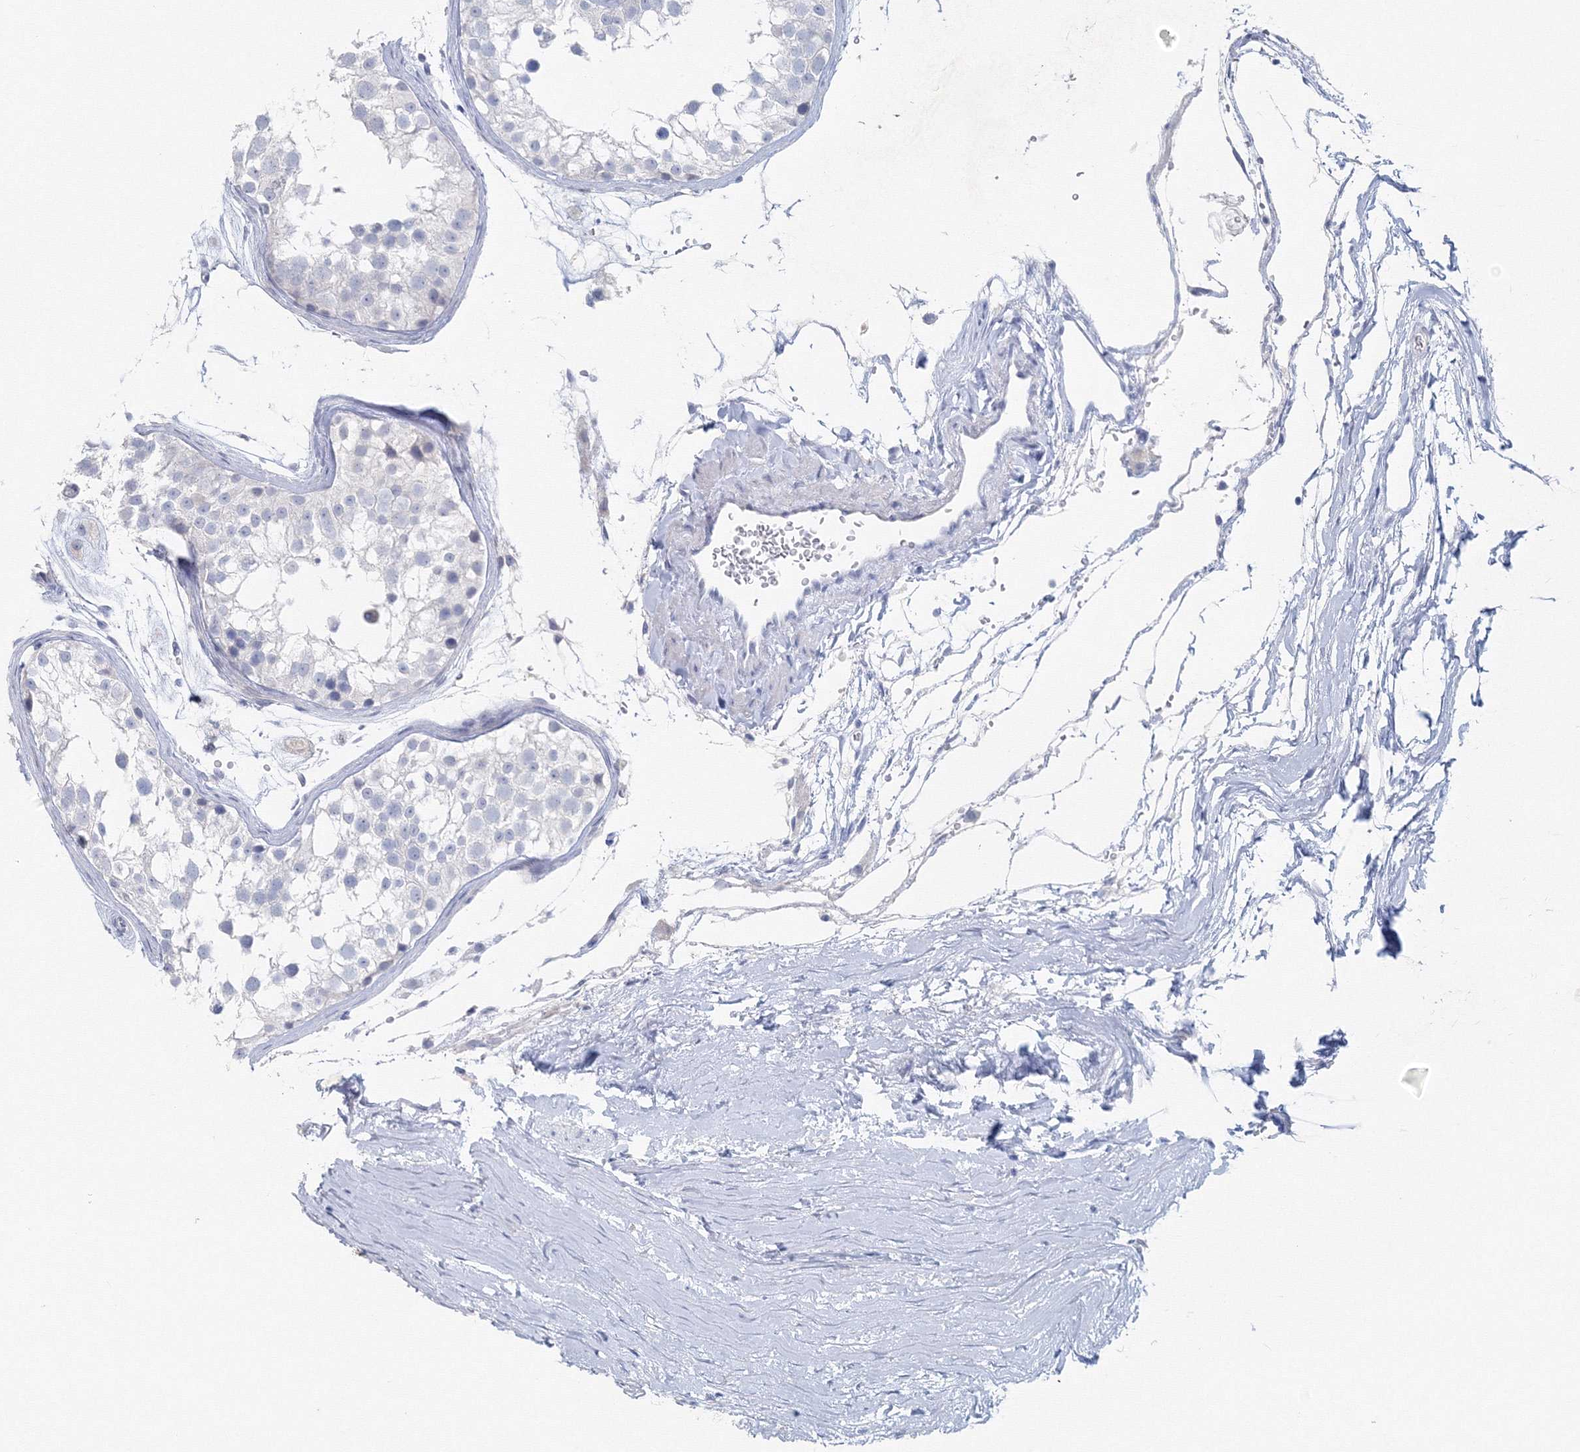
{"staining": {"intensity": "negative", "quantity": "none", "location": "none"}, "tissue": "testis", "cell_type": "Cells in seminiferous ducts", "image_type": "normal", "snomed": [{"axis": "morphology", "description": "Normal tissue, NOS"}, {"axis": "morphology", "description": "Adenocarcinoma, metastatic, NOS"}, {"axis": "topography", "description": "Testis"}], "caption": "DAB immunohistochemical staining of normal testis displays no significant positivity in cells in seminiferous ducts.", "gene": "GCKR", "patient": {"sex": "male", "age": 26}}